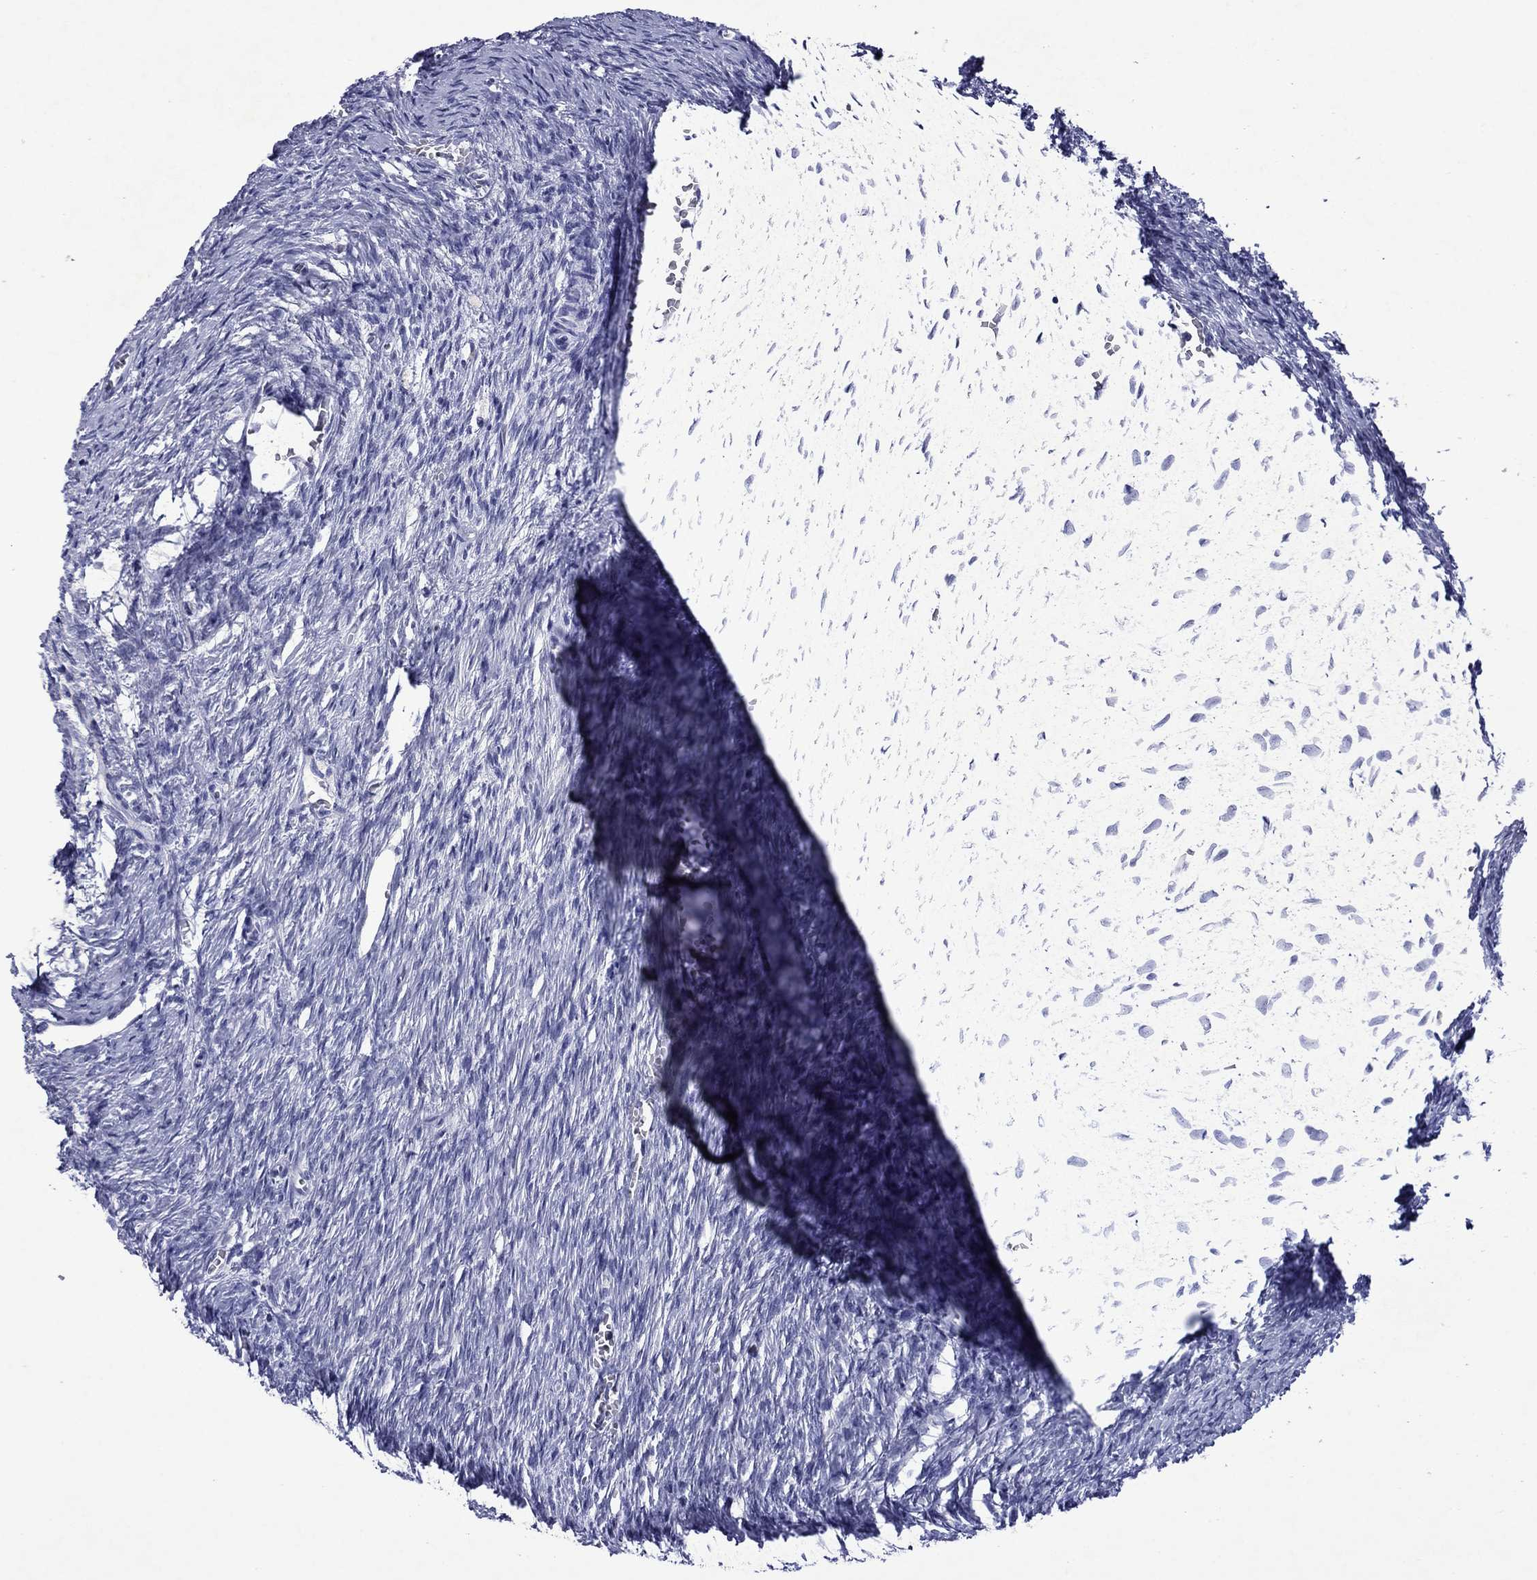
{"staining": {"intensity": "negative", "quantity": "none", "location": "none"}, "tissue": "ovary", "cell_type": "Ovarian stroma cells", "image_type": "normal", "snomed": [{"axis": "morphology", "description": "Normal tissue, NOS"}, {"axis": "topography", "description": "Ovary"}], "caption": "IHC histopathology image of unremarkable human ovary stained for a protein (brown), which exhibits no expression in ovarian stroma cells.", "gene": "PIWIL1", "patient": {"sex": "female", "age": 39}}